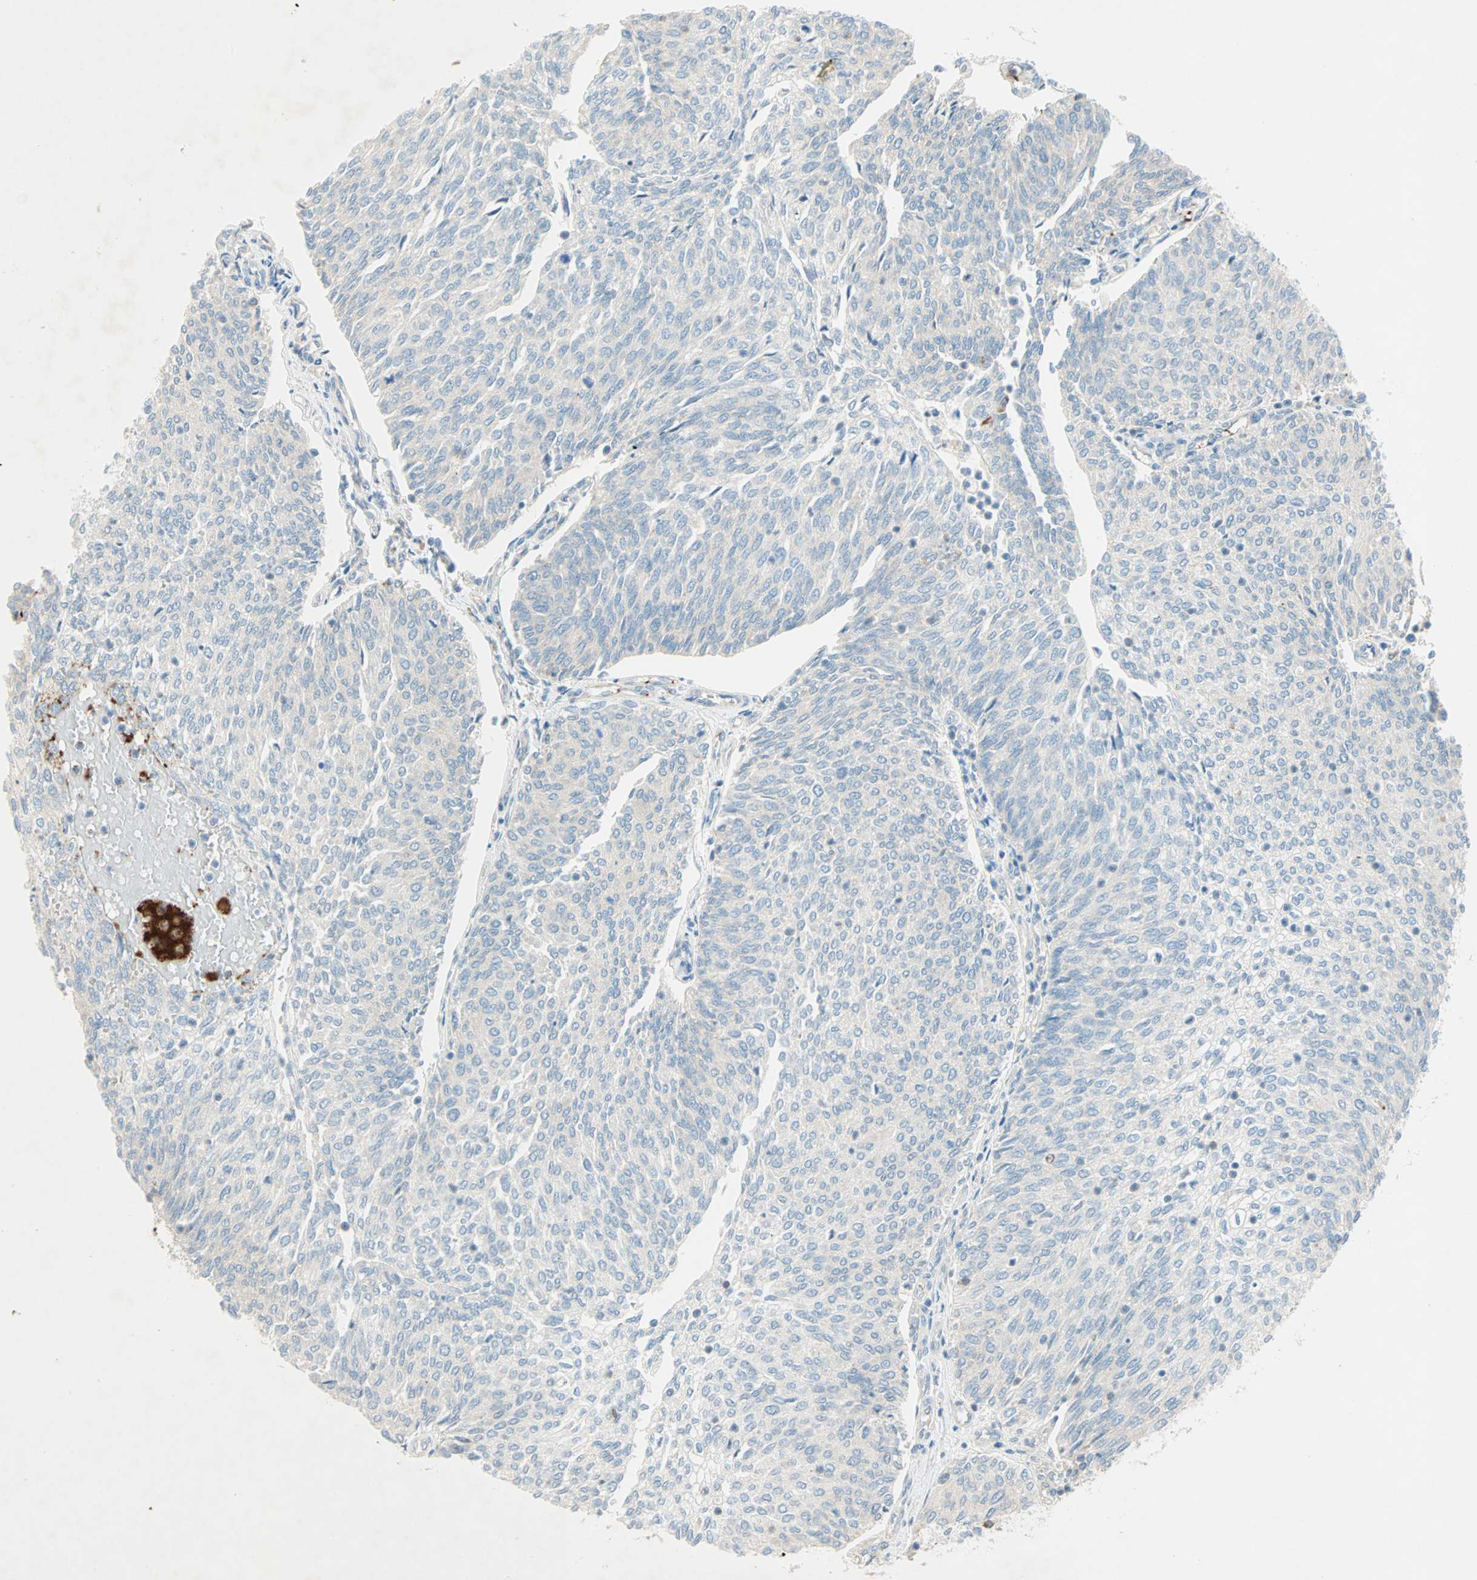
{"staining": {"intensity": "weak", "quantity": ">75%", "location": "cytoplasmic/membranous"}, "tissue": "urothelial cancer", "cell_type": "Tumor cells", "image_type": "cancer", "snomed": [{"axis": "morphology", "description": "Urothelial carcinoma, Low grade"}, {"axis": "topography", "description": "Urinary bladder"}], "caption": "About >75% of tumor cells in urothelial cancer exhibit weak cytoplasmic/membranous protein positivity as visualized by brown immunohistochemical staining.", "gene": "LY6G6F", "patient": {"sex": "female", "age": 79}}